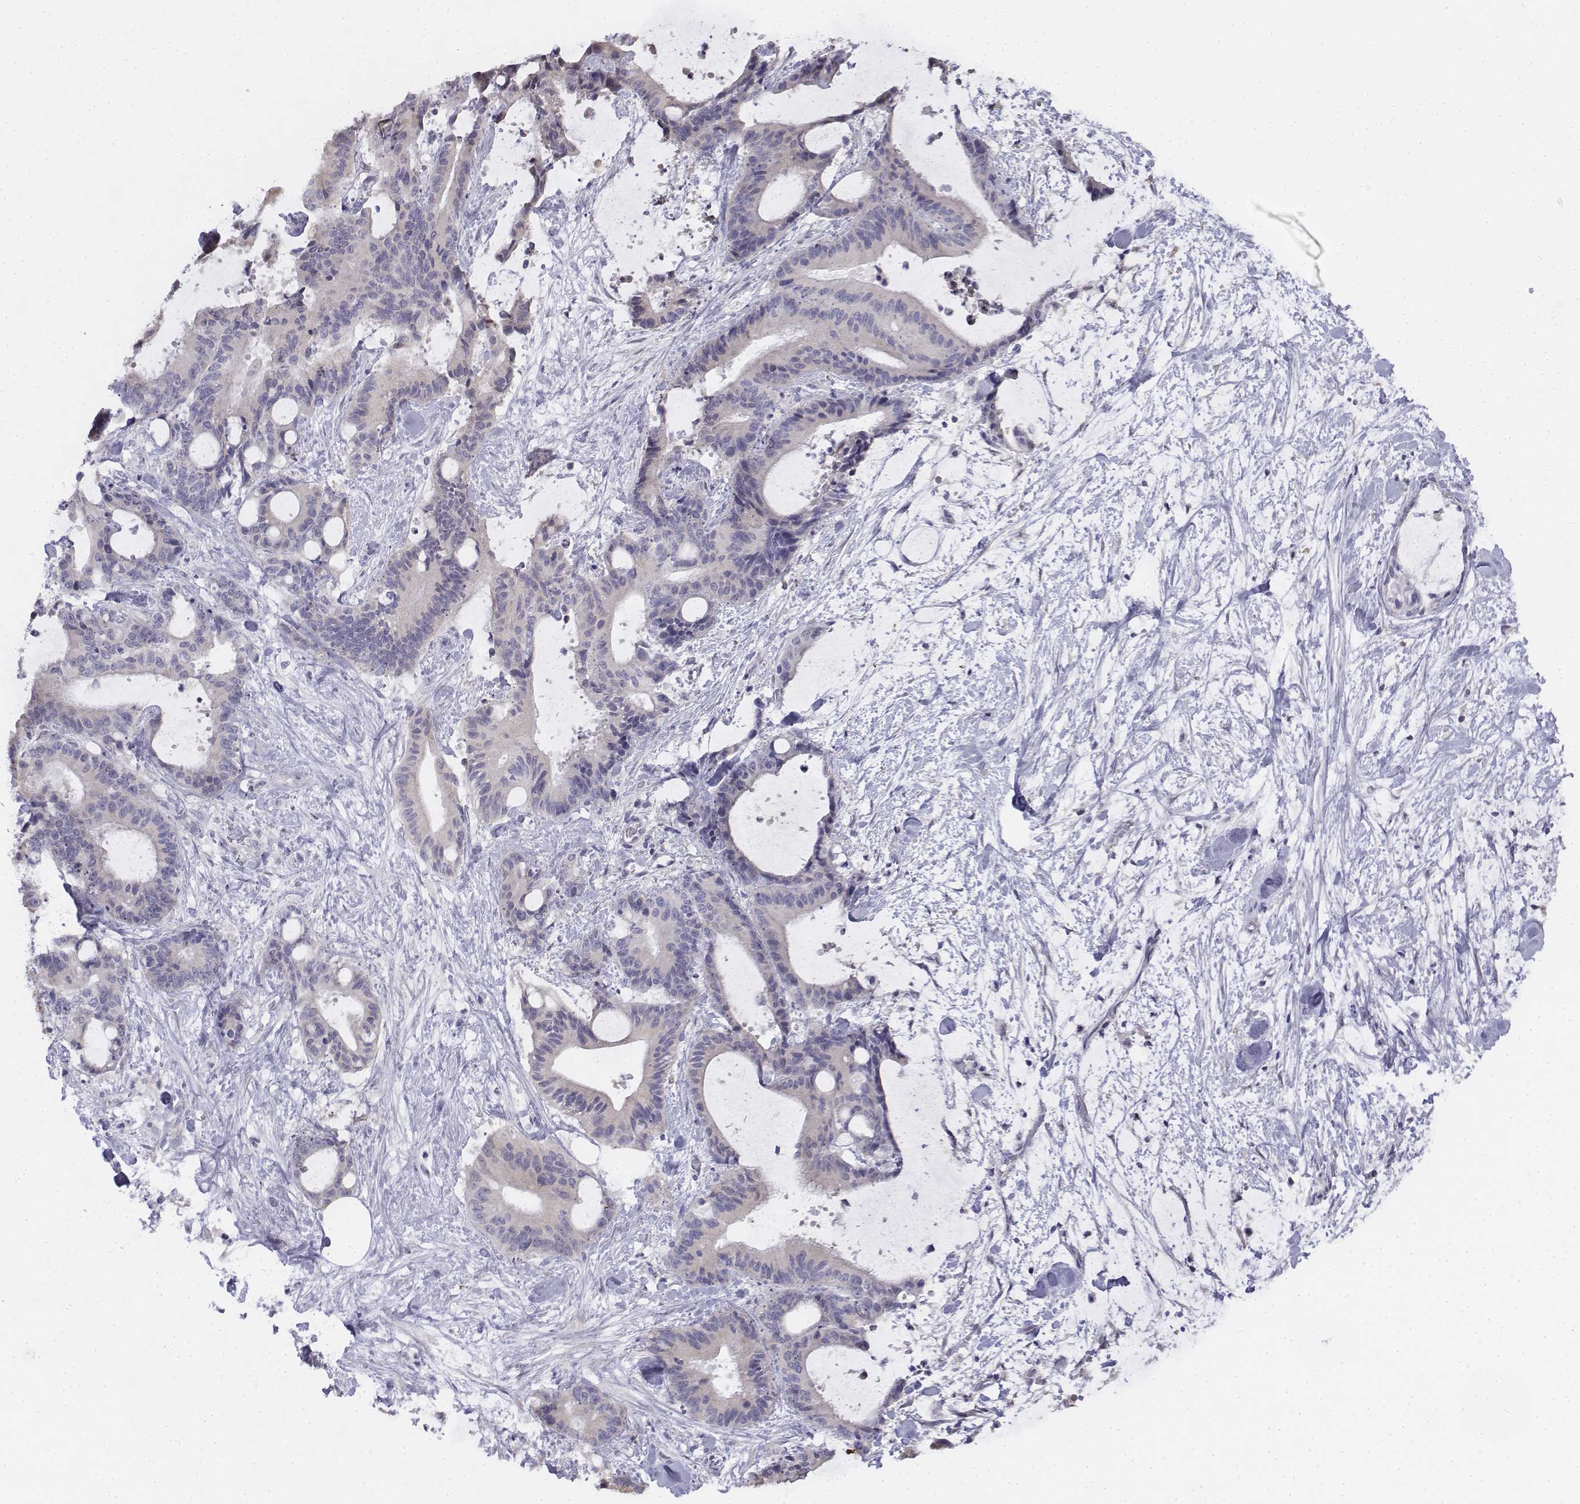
{"staining": {"intensity": "negative", "quantity": "none", "location": "none"}, "tissue": "liver cancer", "cell_type": "Tumor cells", "image_type": "cancer", "snomed": [{"axis": "morphology", "description": "Cholangiocarcinoma"}, {"axis": "topography", "description": "Liver"}], "caption": "Immunohistochemical staining of human liver cancer (cholangiocarcinoma) reveals no significant expression in tumor cells. The staining is performed using DAB brown chromogen with nuclei counter-stained in using hematoxylin.", "gene": "PENK", "patient": {"sex": "female", "age": 73}}